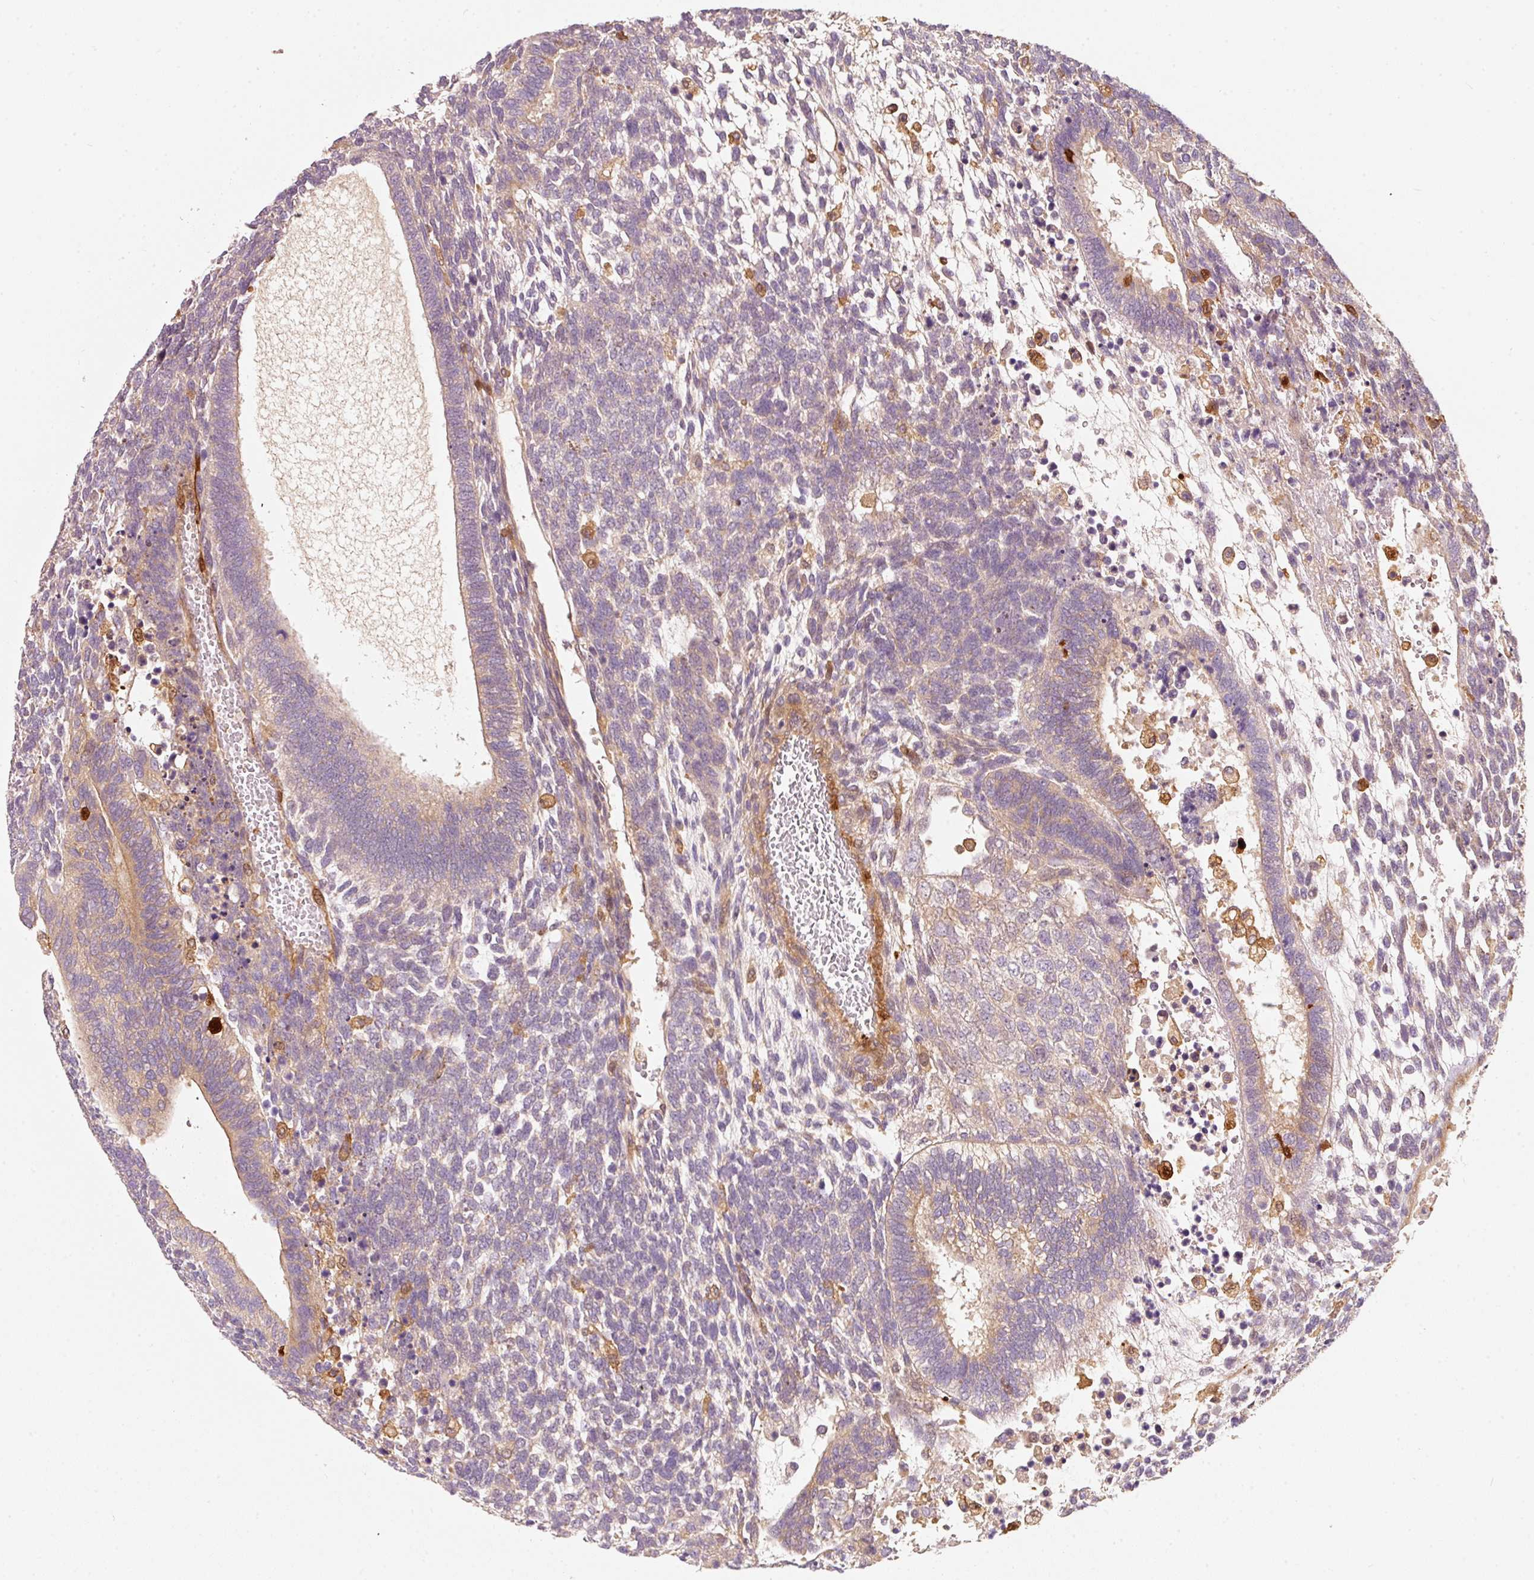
{"staining": {"intensity": "weak", "quantity": "25%-75%", "location": "cytoplasmic/membranous"}, "tissue": "testis cancer", "cell_type": "Tumor cells", "image_type": "cancer", "snomed": [{"axis": "morphology", "description": "Carcinoma, Embryonal, NOS"}, {"axis": "topography", "description": "Testis"}], "caption": "A photomicrograph of testis embryonal carcinoma stained for a protein displays weak cytoplasmic/membranous brown staining in tumor cells. (DAB (3,3'-diaminobenzidine) = brown stain, brightfield microscopy at high magnification).", "gene": "IQGAP2", "patient": {"sex": "male", "age": 23}}